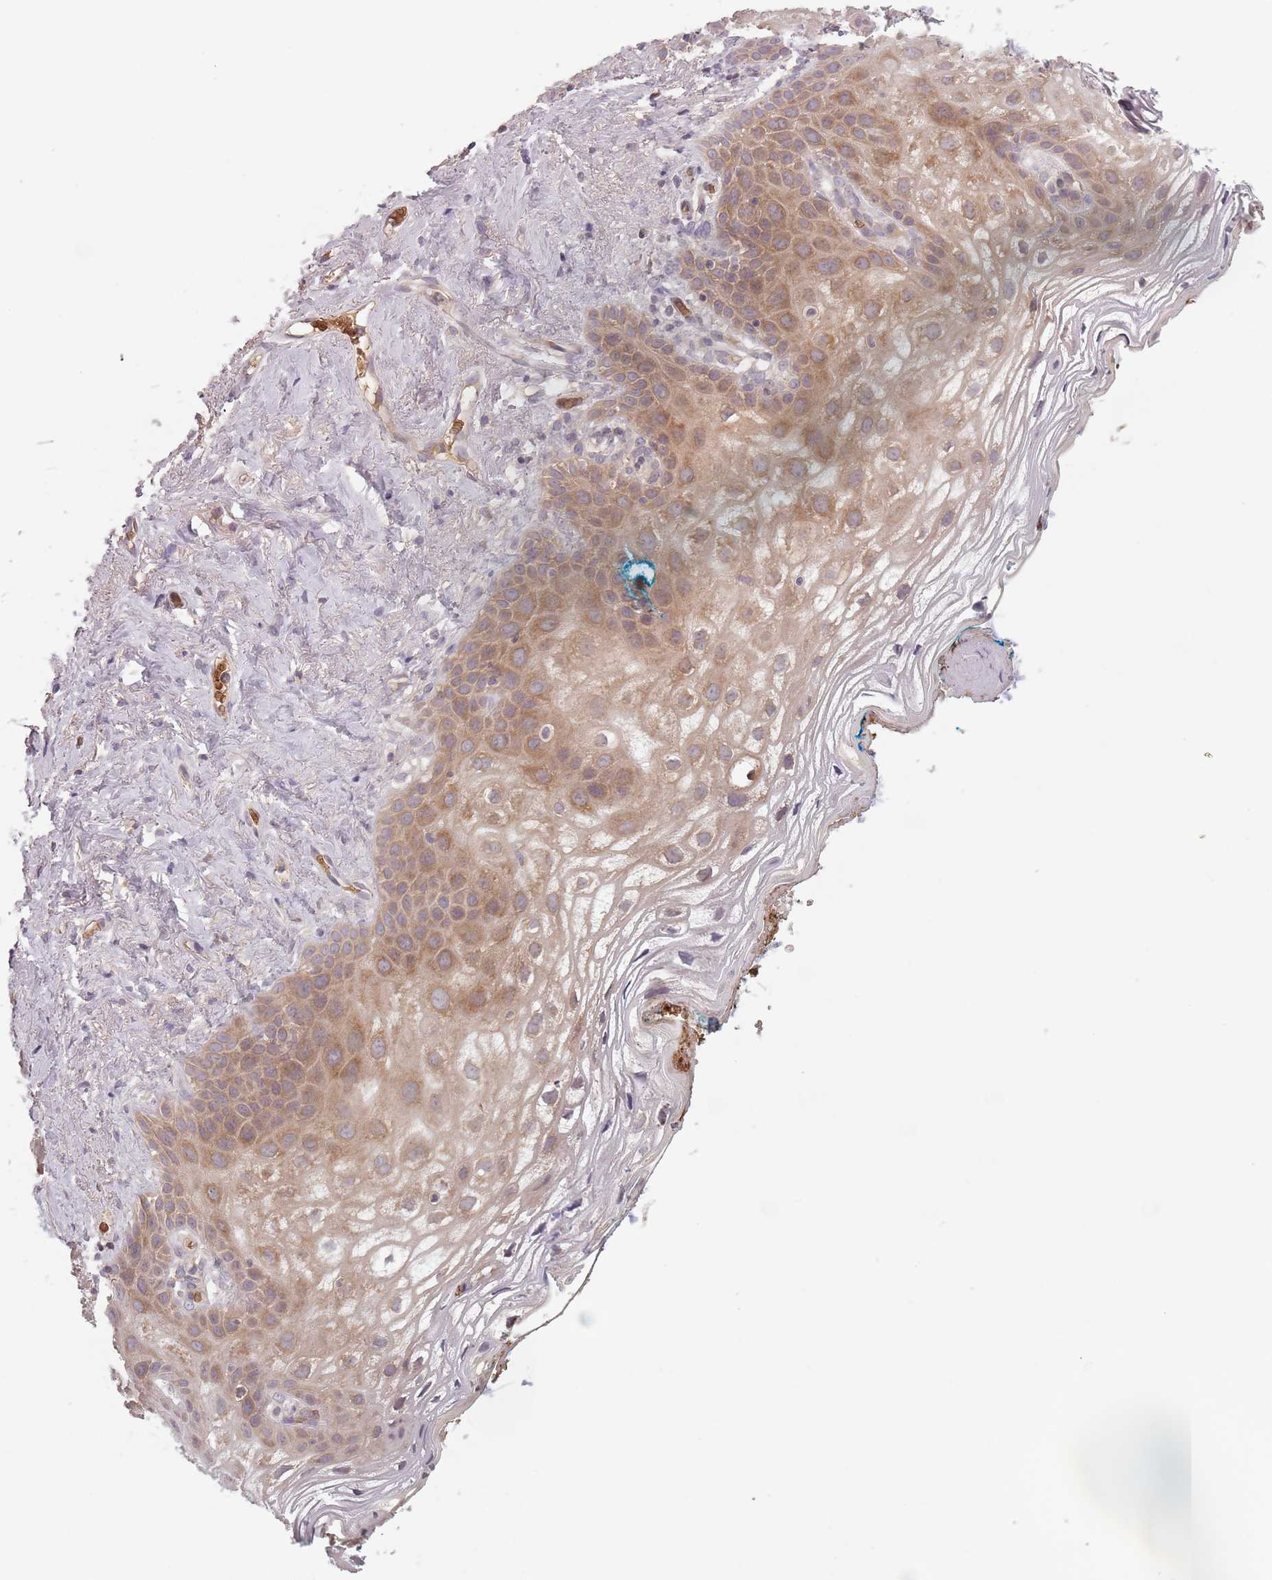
{"staining": {"intensity": "moderate", "quantity": "25%-75%", "location": "cytoplasmic/membranous"}, "tissue": "vagina", "cell_type": "Squamous epithelial cells", "image_type": "normal", "snomed": [{"axis": "morphology", "description": "Normal tissue, NOS"}, {"axis": "topography", "description": "Vagina"}], "caption": "Brown immunohistochemical staining in unremarkable vagina shows moderate cytoplasmic/membranous expression in approximately 25%-75% of squamous epithelial cells.", "gene": "ASB13", "patient": {"sex": "female", "age": 68}}